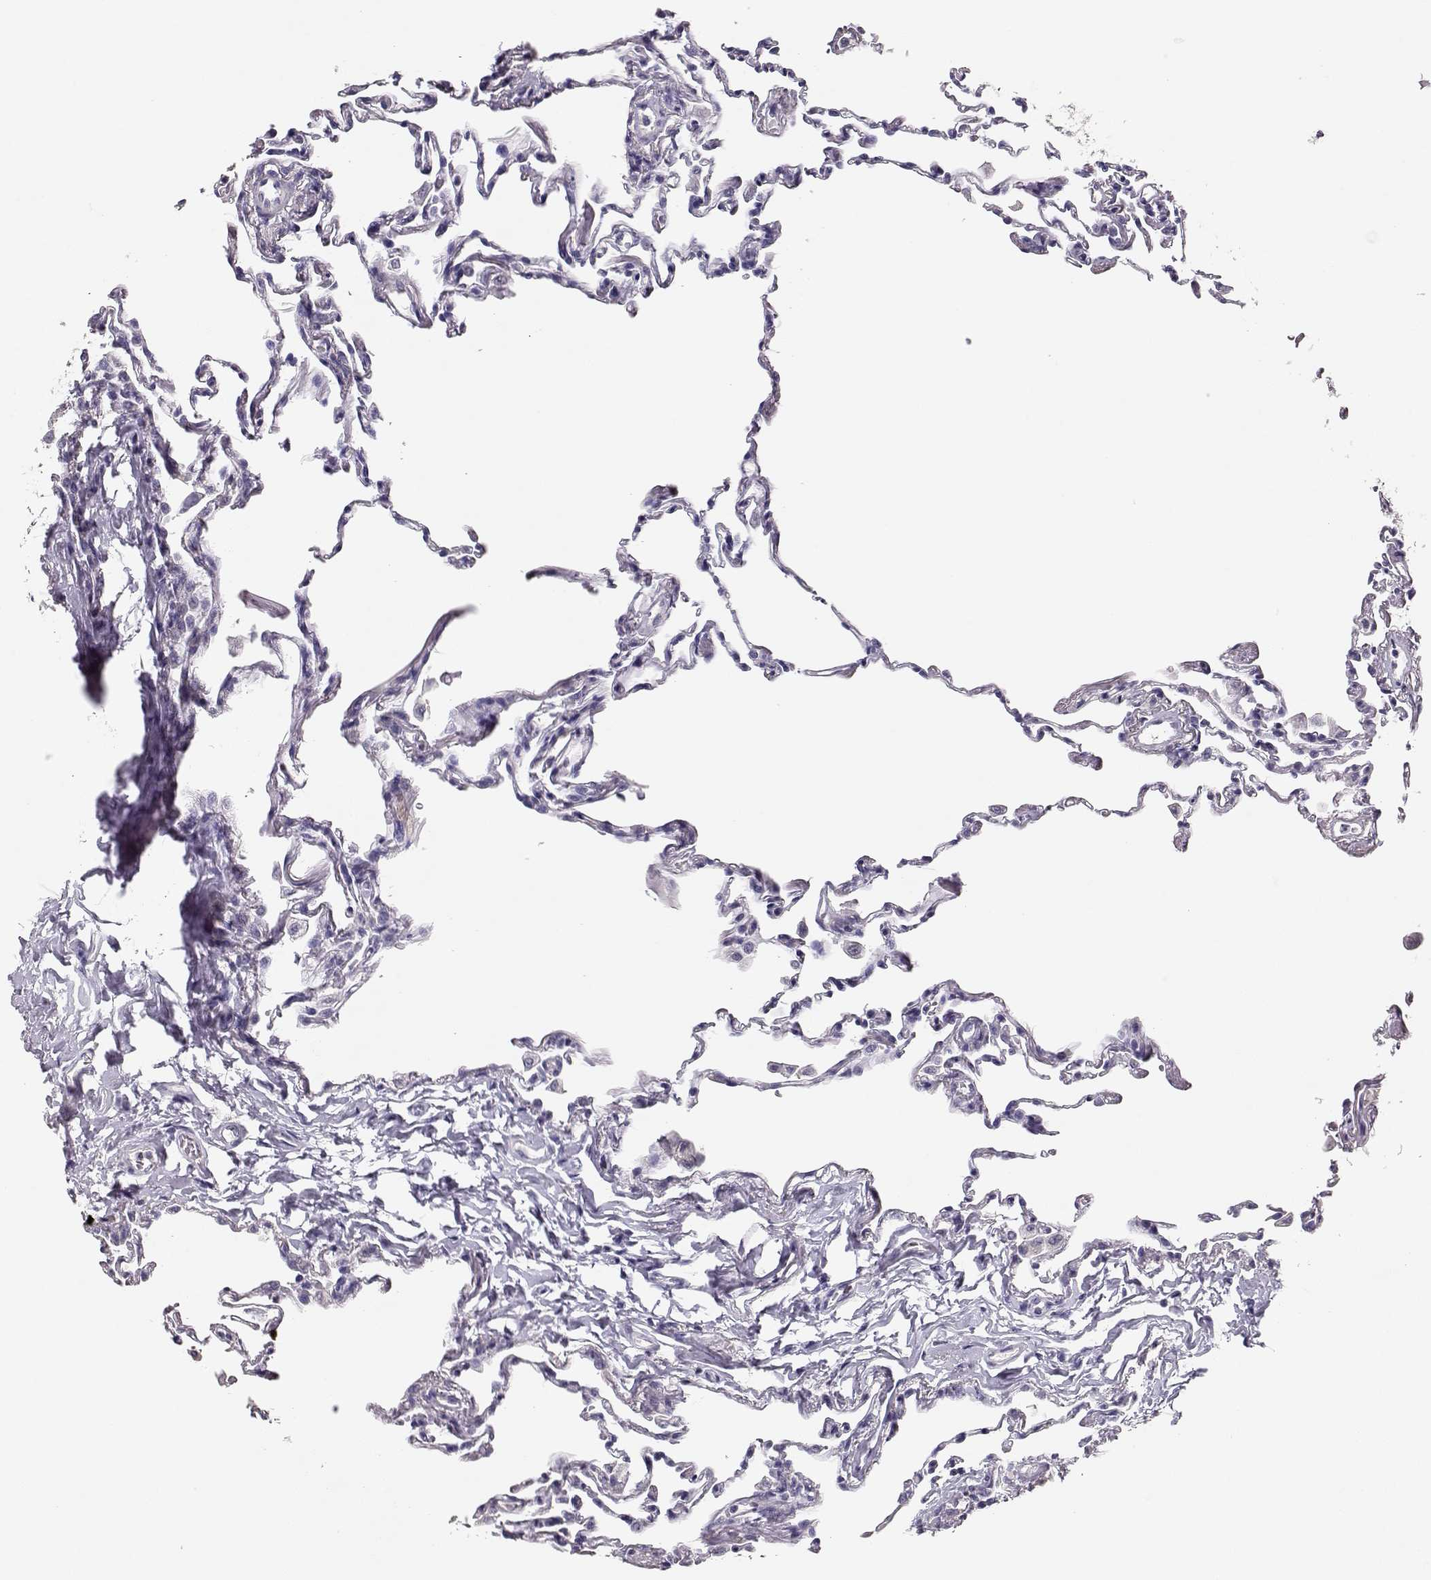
{"staining": {"intensity": "negative", "quantity": "none", "location": "none"}, "tissue": "lung", "cell_type": "Alveolar cells", "image_type": "normal", "snomed": [{"axis": "morphology", "description": "Normal tissue, NOS"}, {"axis": "topography", "description": "Lung"}], "caption": "This is an IHC image of benign lung. There is no staining in alveolar cells.", "gene": "MAGEC1", "patient": {"sex": "female", "age": 57}}